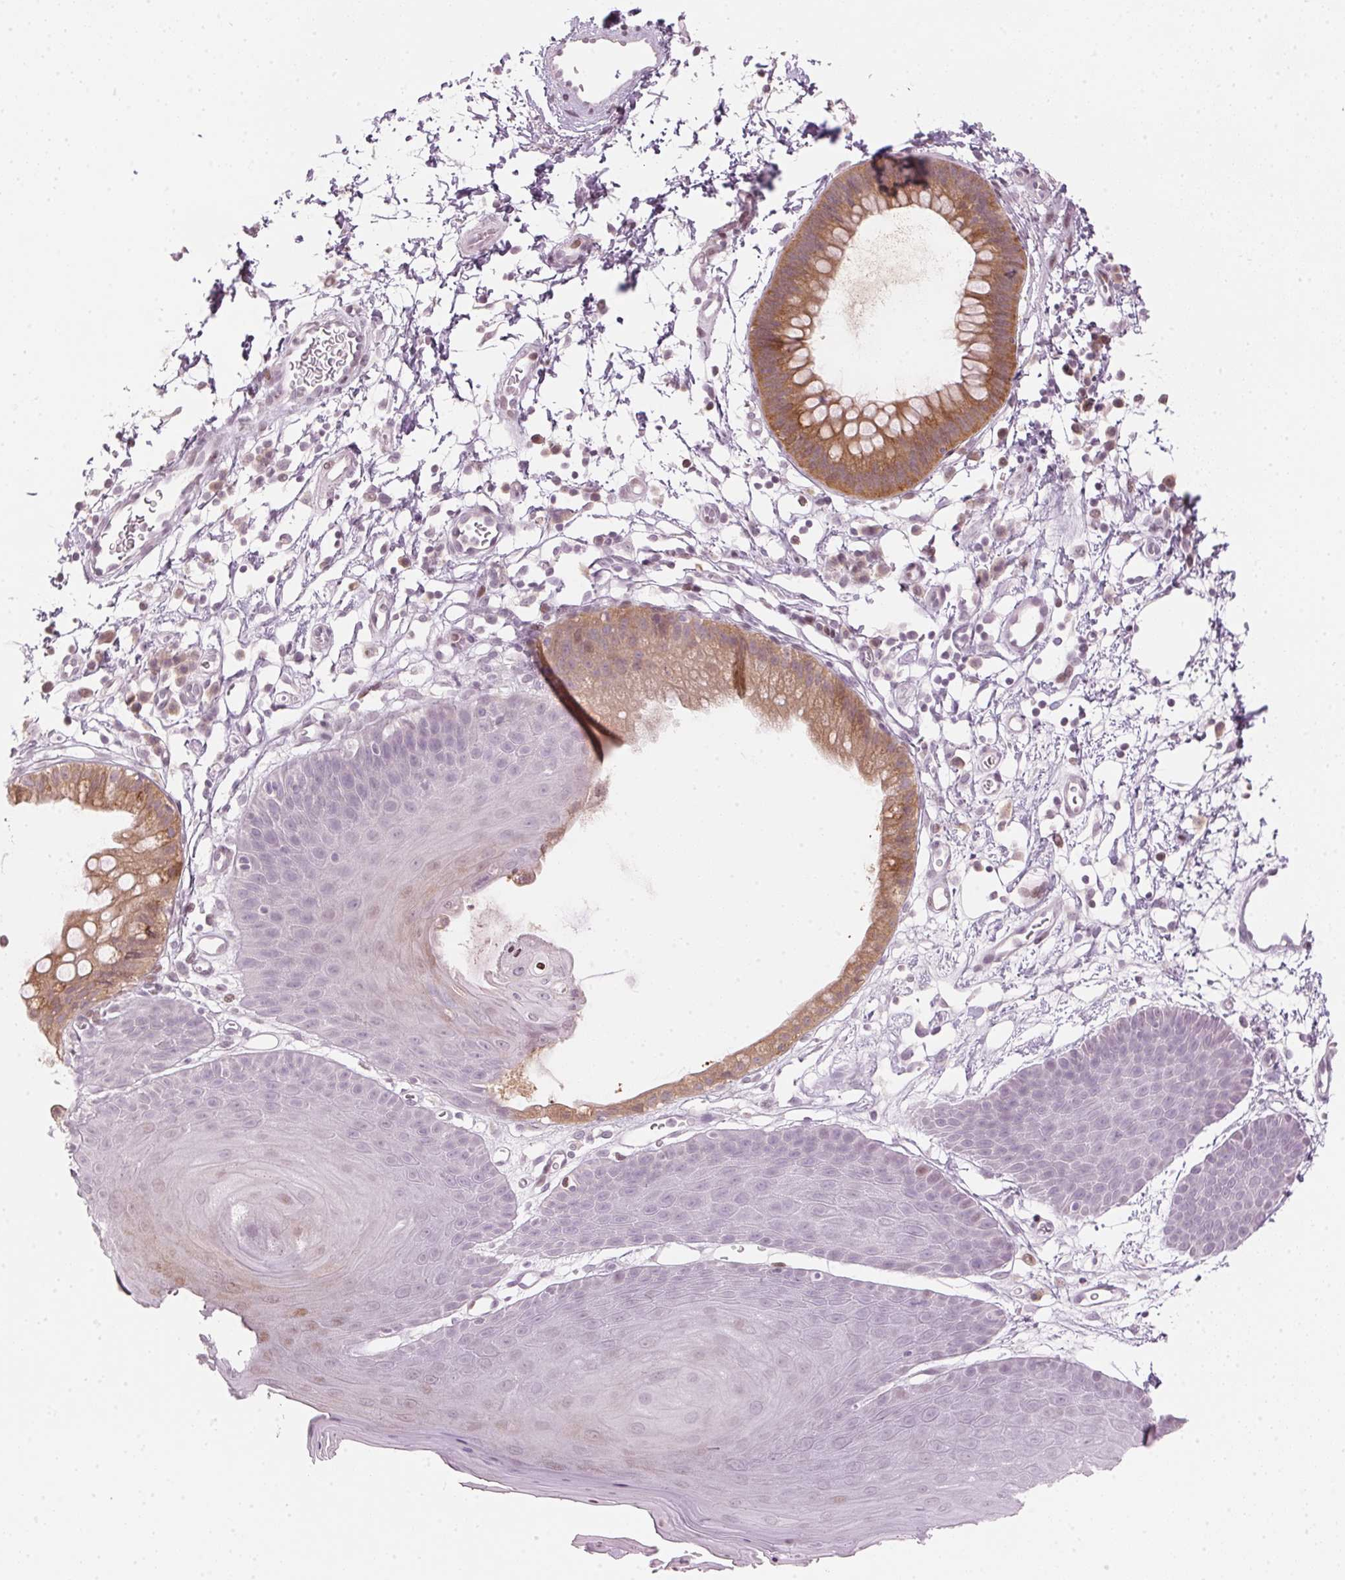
{"staining": {"intensity": "moderate", "quantity": "<25%", "location": "cytoplasmic/membranous"}, "tissue": "skin", "cell_type": "Epidermal cells", "image_type": "normal", "snomed": [{"axis": "morphology", "description": "Normal tissue, NOS"}, {"axis": "topography", "description": "Anal"}], "caption": "About <25% of epidermal cells in normal human skin display moderate cytoplasmic/membranous protein positivity as visualized by brown immunohistochemical staining.", "gene": "SFRP4", "patient": {"sex": "male", "age": 53}}